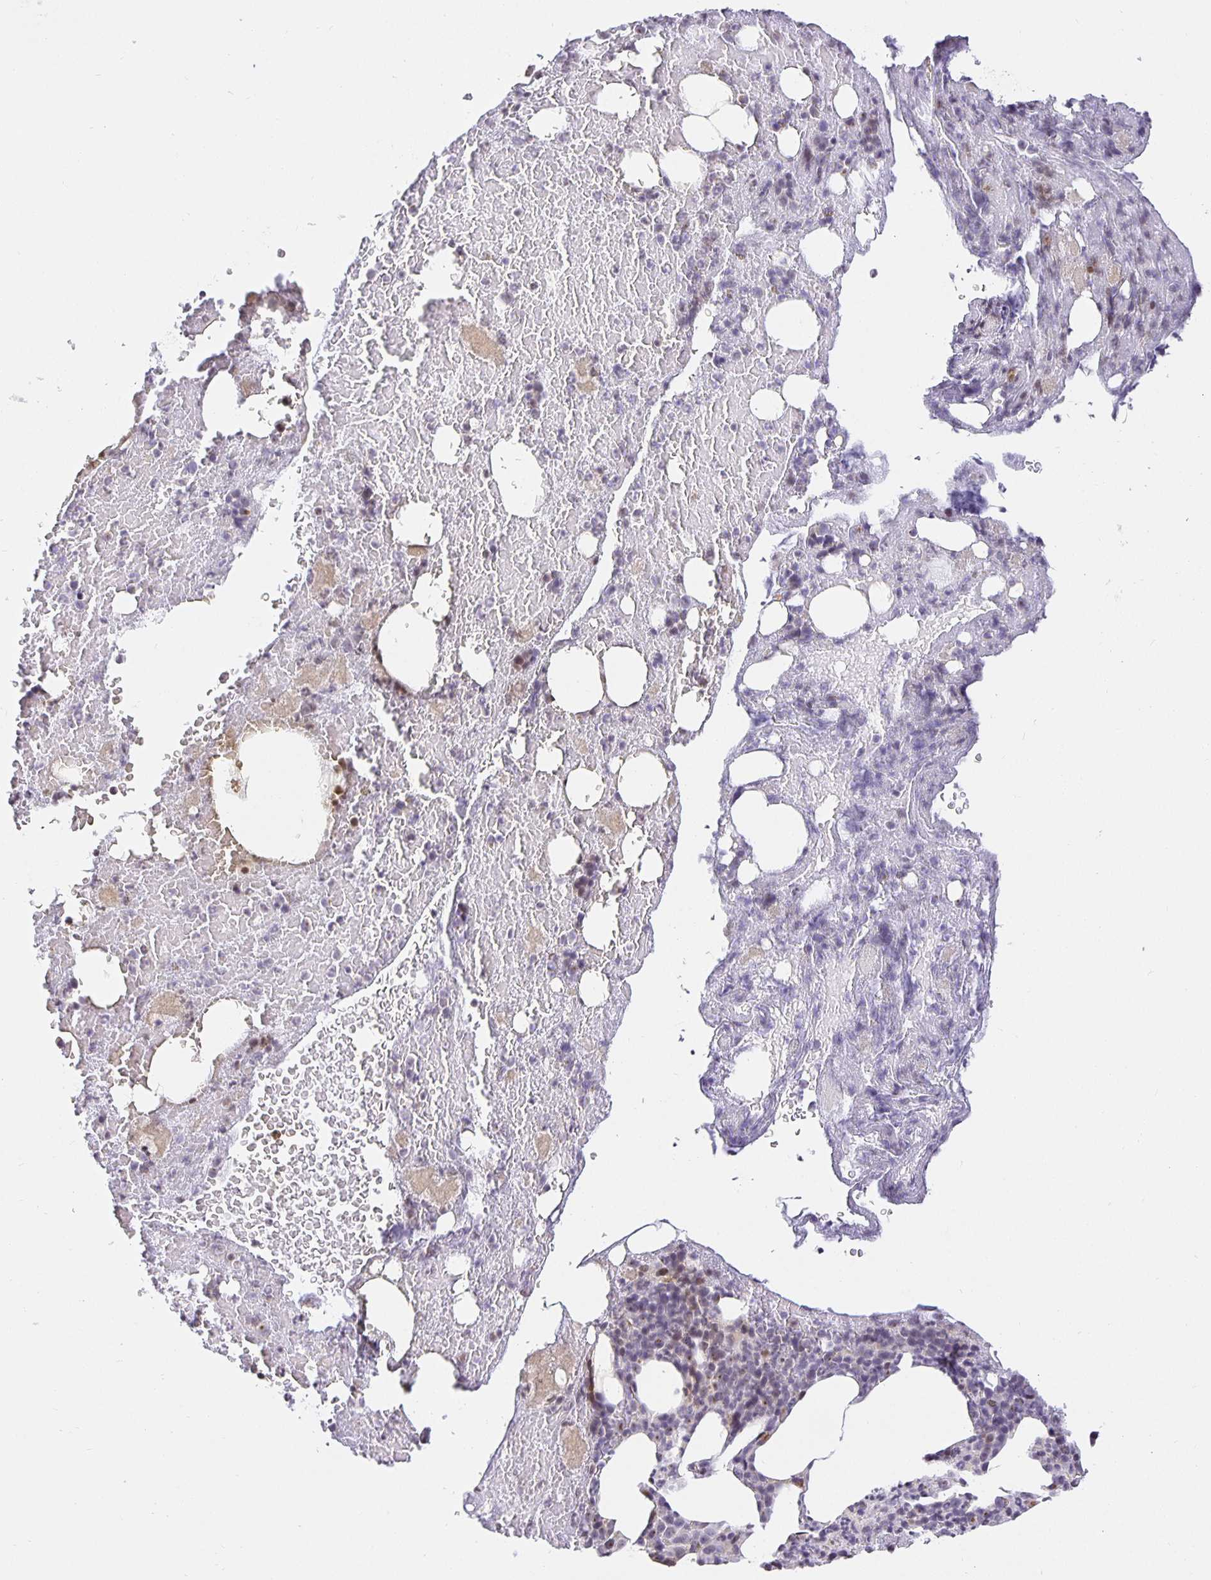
{"staining": {"intensity": "weak", "quantity": "<25%", "location": "cytoplasmic/membranous"}, "tissue": "bone marrow", "cell_type": "Hematopoietic cells", "image_type": "normal", "snomed": [{"axis": "morphology", "description": "Normal tissue, NOS"}, {"axis": "topography", "description": "Bone marrow"}], "caption": "An immunohistochemistry histopathology image of unremarkable bone marrow is shown. There is no staining in hematopoietic cells of bone marrow.", "gene": "TJP3", "patient": {"sex": "female", "age": 59}}